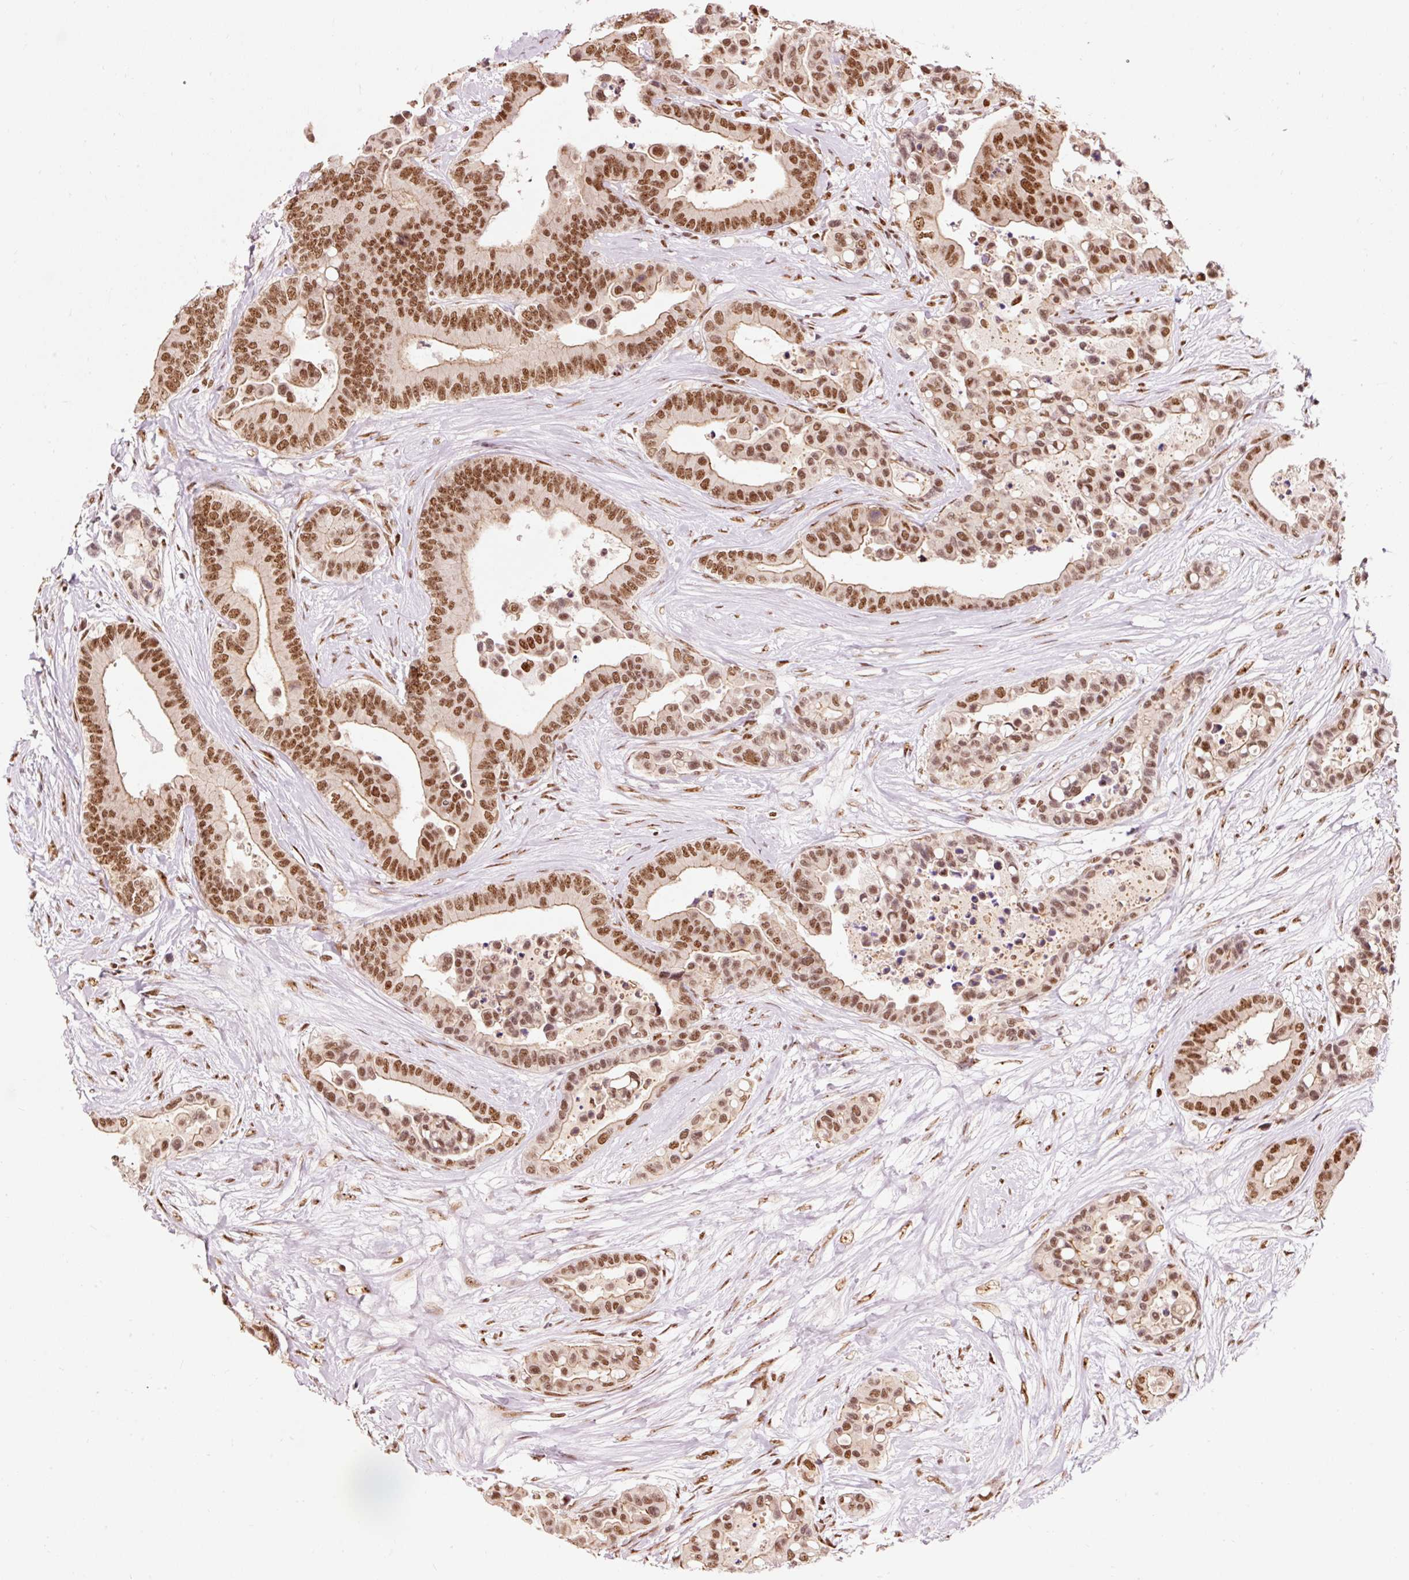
{"staining": {"intensity": "moderate", "quantity": ">75%", "location": "cytoplasmic/membranous,nuclear"}, "tissue": "colorectal cancer", "cell_type": "Tumor cells", "image_type": "cancer", "snomed": [{"axis": "morphology", "description": "Adenocarcinoma, NOS"}, {"axis": "topography", "description": "Colon"}], "caption": "Moderate cytoplasmic/membranous and nuclear staining is seen in approximately >75% of tumor cells in adenocarcinoma (colorectal).", "gene": "ZBTB44", "patient": {"sex": "male", "age": 82}}